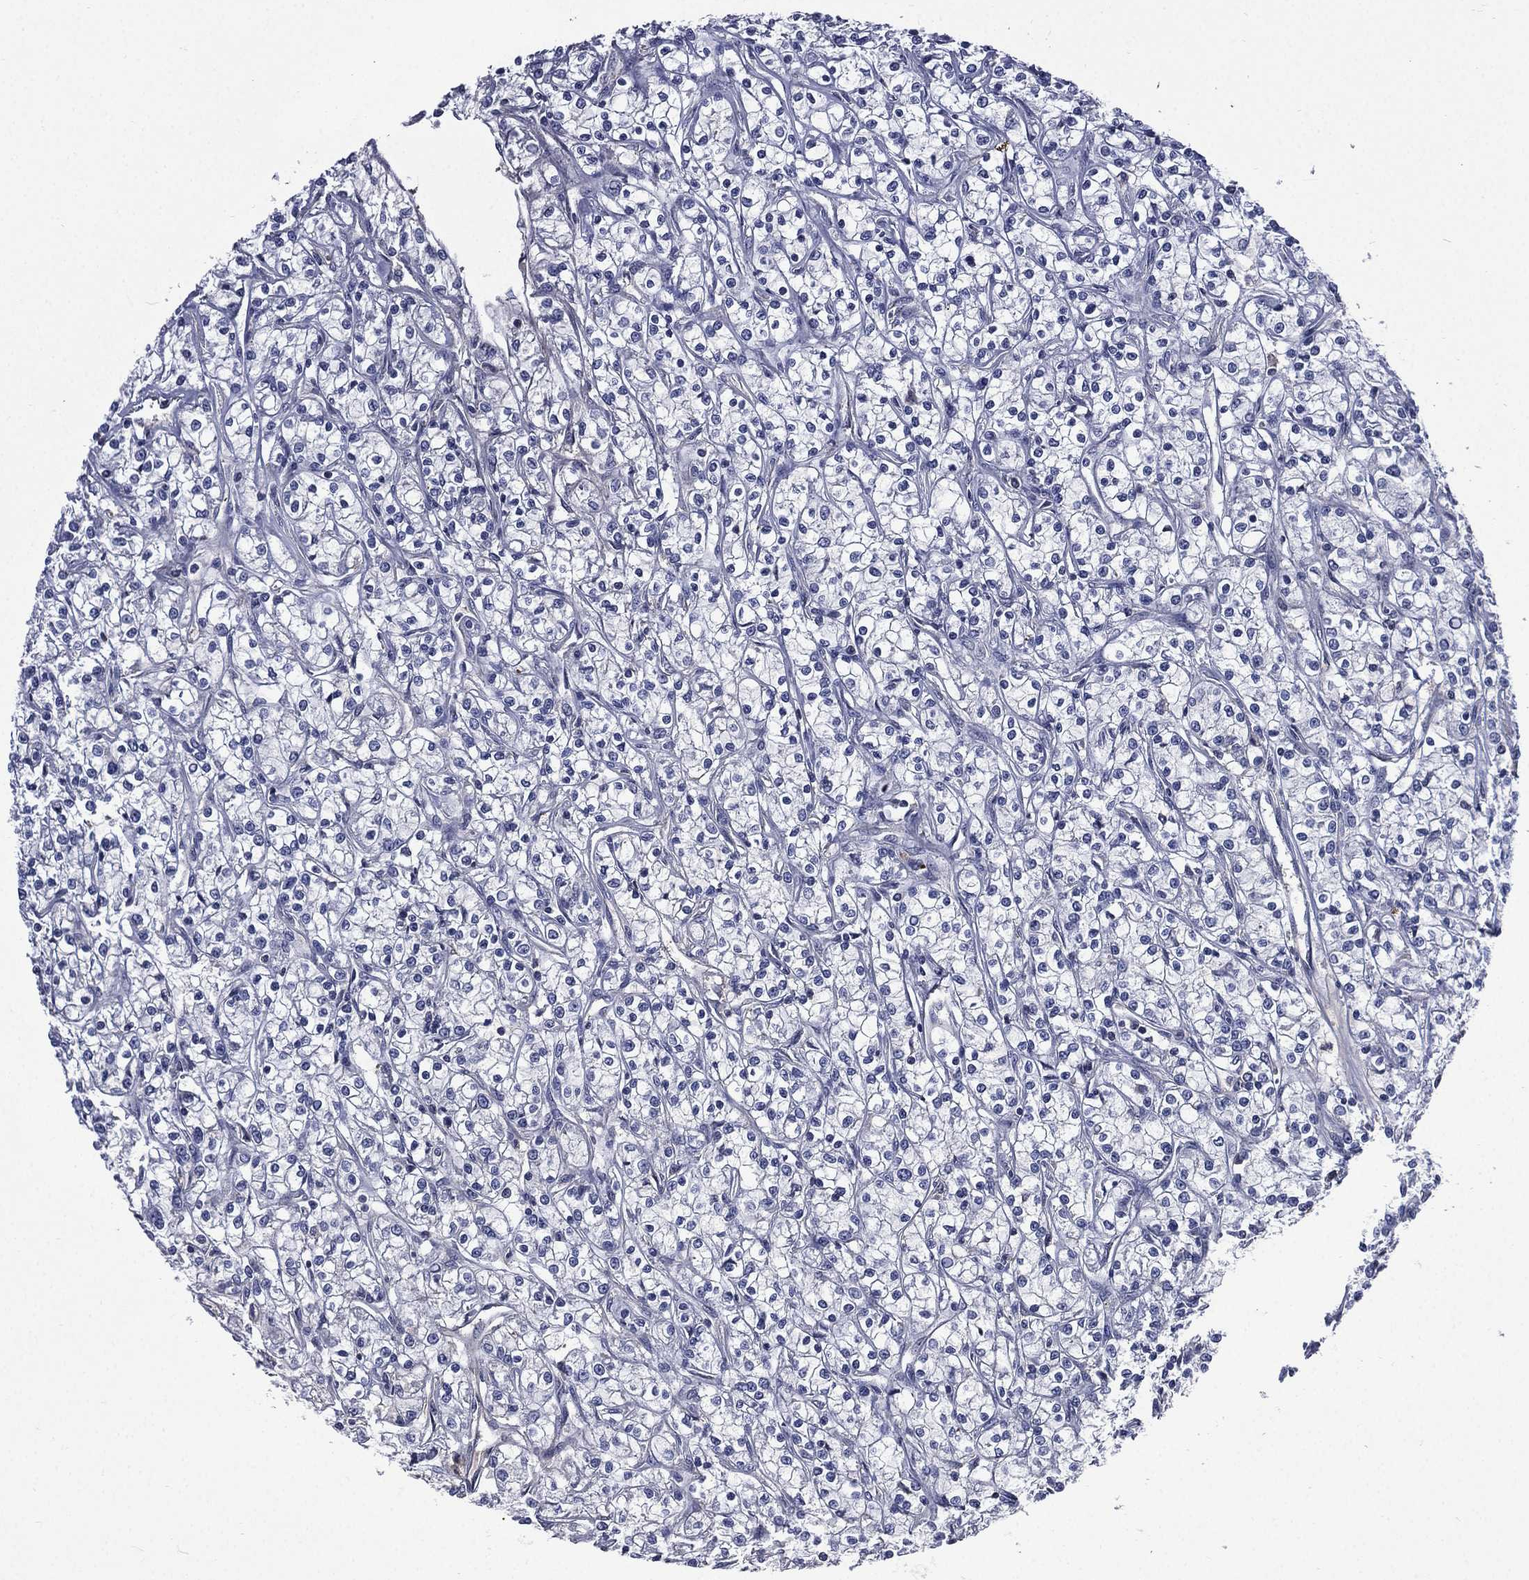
{"staining": {"intensity": "negative", "quantity": "none", "location": "none"}, "tissue": "renal cancer", "cell_type": "Tumor cells", "image_type": "cancer", "snomed": [{"axis": "morphology", "description": "Adenocarcinoma, NOS"}, {"axis": "topography", "description": "Kidney"}], "caption": "Immunohistochemistry (IHC) micrograph of renal cancer stained for a protein (brown), which exhibits no positivity in tumor cells. Brightfield microscopy of immunohistochemistry stained with DAB (brown) and hematoxylin (blue), captured at high magnification.", "gene": "FGG", "patient": {"sex": "female", "age": 59}}